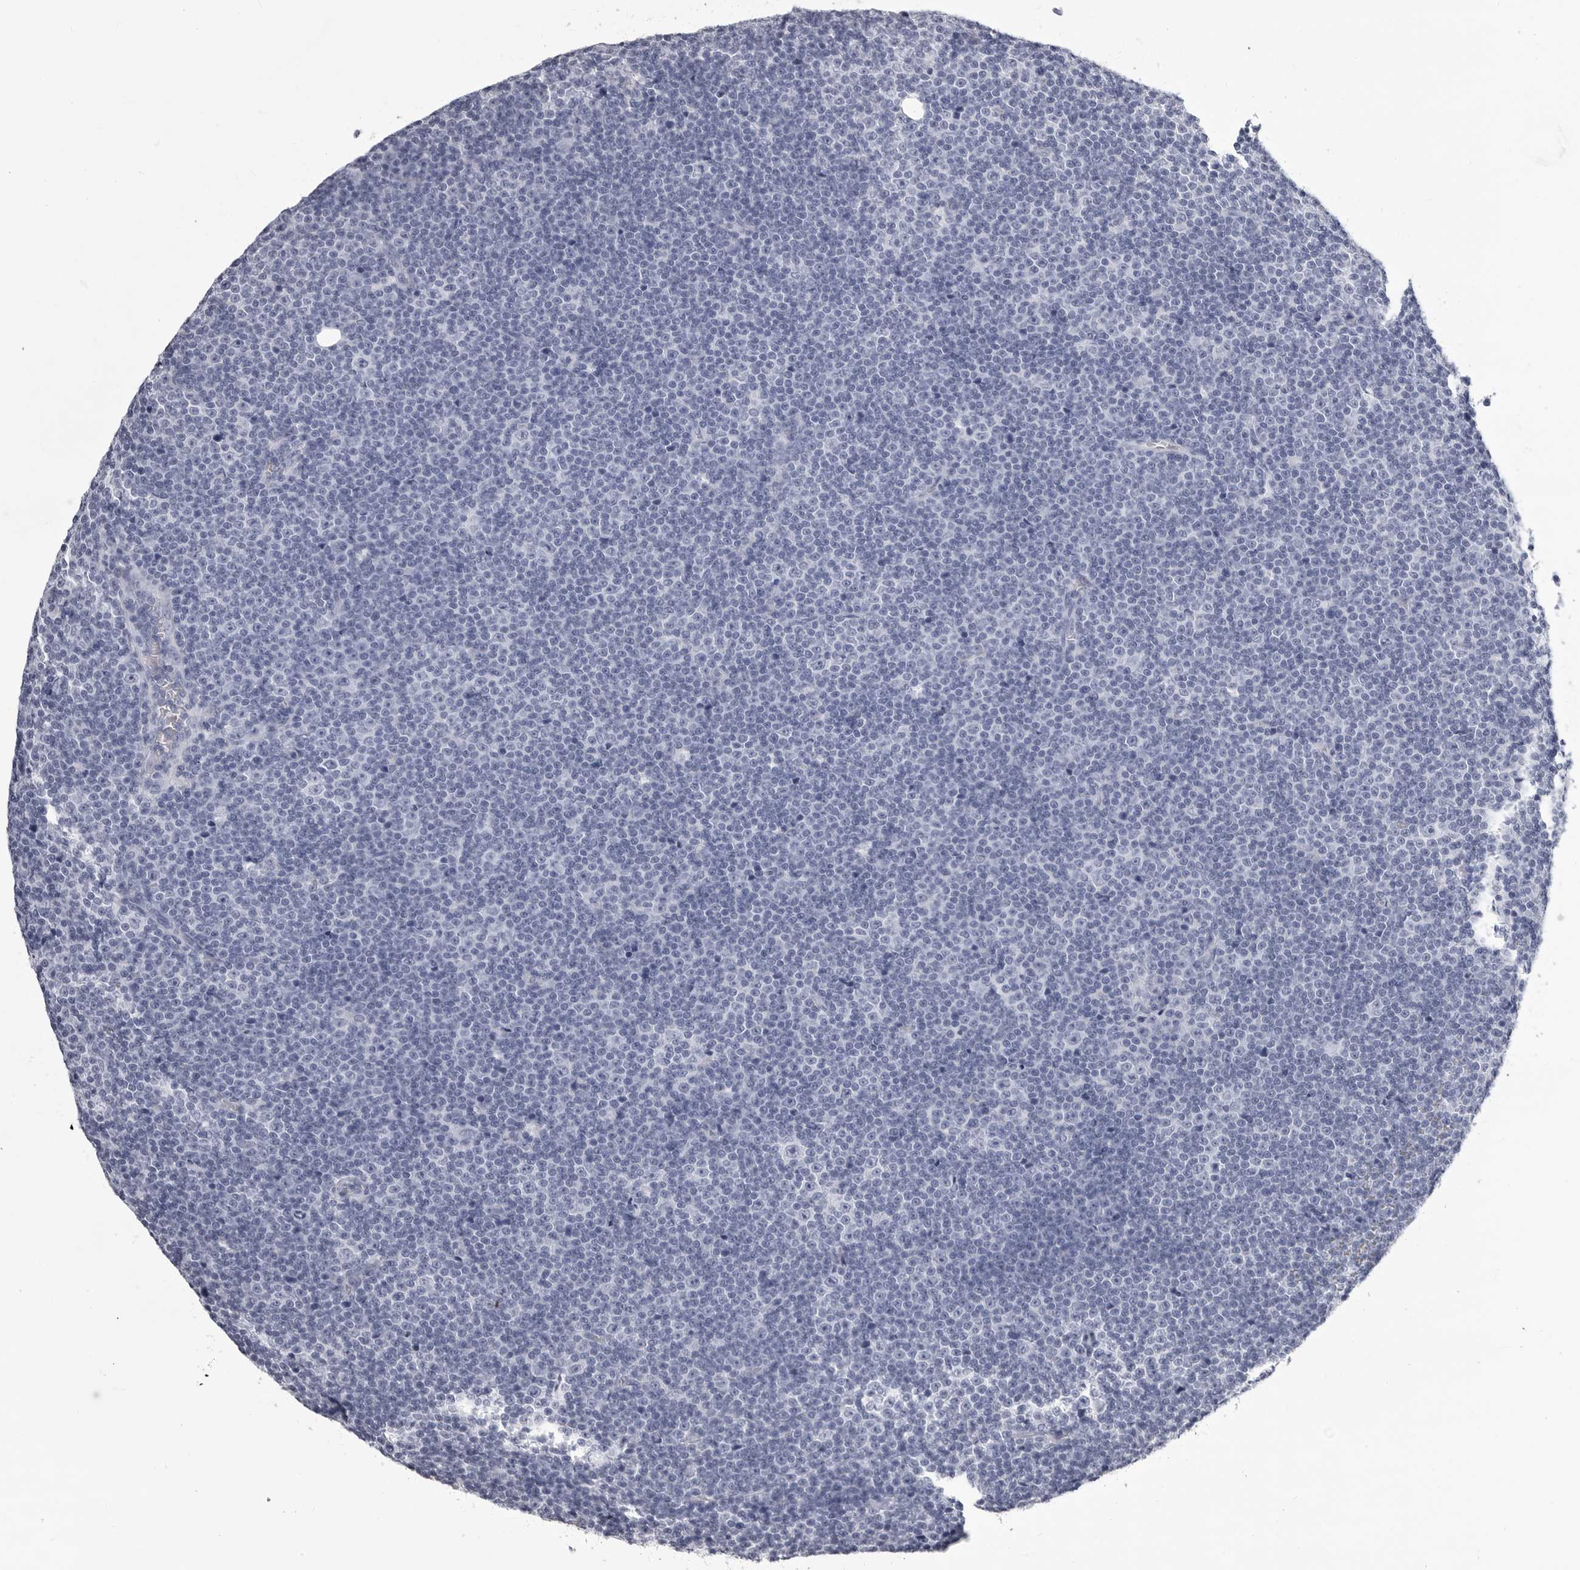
{"staining": {"intensity": "negative", "quantity": "none", "location": "none"}, "tissue": "lymphoma", "cell_type": "Tumor cells", "image_type": "cancer", "snomed": [{"axis": "morphology", "description": "Malignant lymphoma, non-Hodgkin's type, Low grade"}, {"axis": "topography", "description": "Lymph node"}], "caption": "A histopathology image of lymphoma stained for a protein demonstrates no brown staining in tumor cells. Brightfield microscopy of IHC stained with DAB (3,3'-diaminobenzidine) (brown) and hematoxylin (blue), captured at high magnification.", "gene": "LGALS4", "patient": {"sex": "female", "age": 67}}